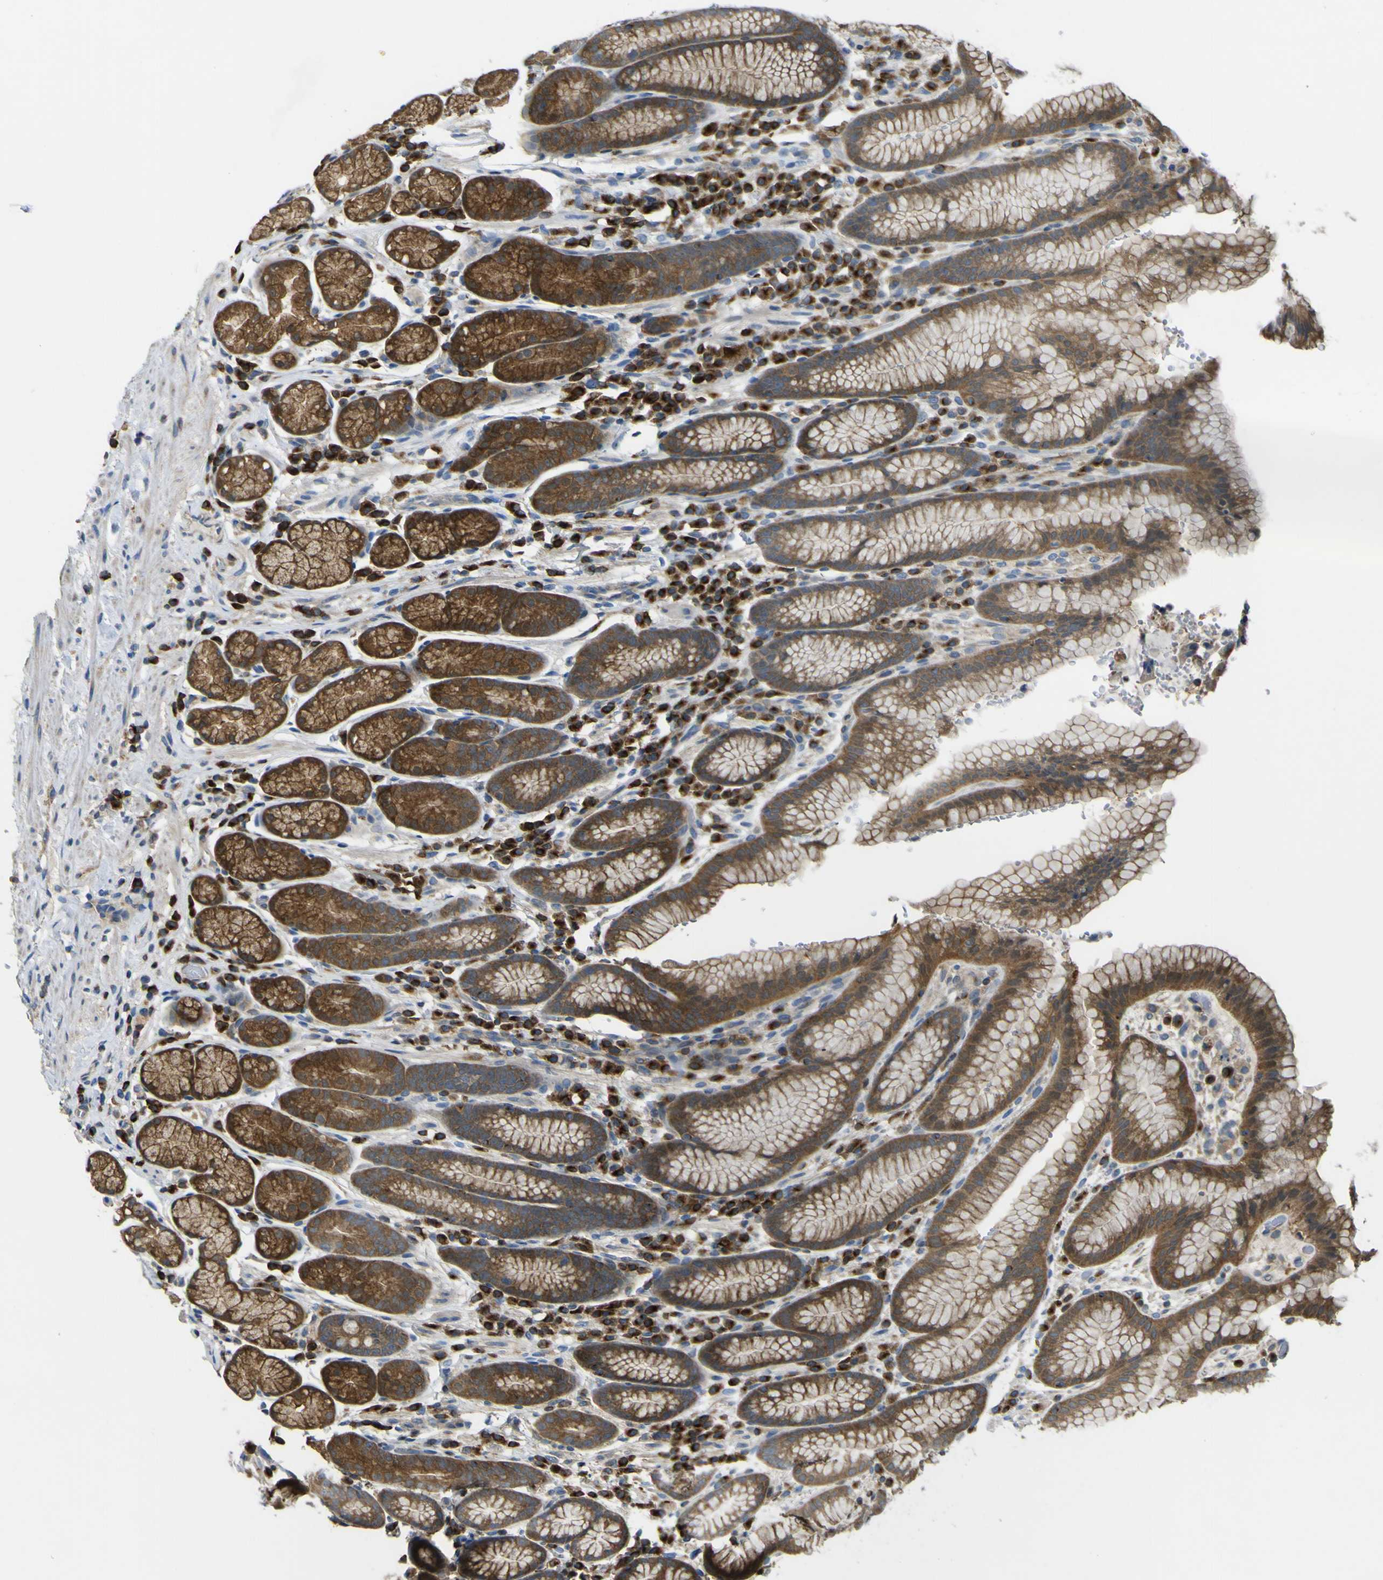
{"staining": {"intensity": "moderate", "quantity": ">75%", "location": "cytoplasmic/membranous"}, "tissue": "stomach", "cell_type": "Glandular cells", "image_type": "normal", "snomed": [{"axis": "morphology", "description": "Normal tissue, NOS"}, {"axis": "topography", "description": "Stomach, lower"}], "caption": "Unremarkable stomach demonstrates moderate cytoplasmic/membranous expression in approximately >75% of glandular cells The staining was performed using DAB (3,3'-diaminobenzidine), with brown indicating positive protein expression. Nuclei are stained blue with hematoxylin..", "gene": "EML2", "patient": {"sex": "male", "age": 52}}